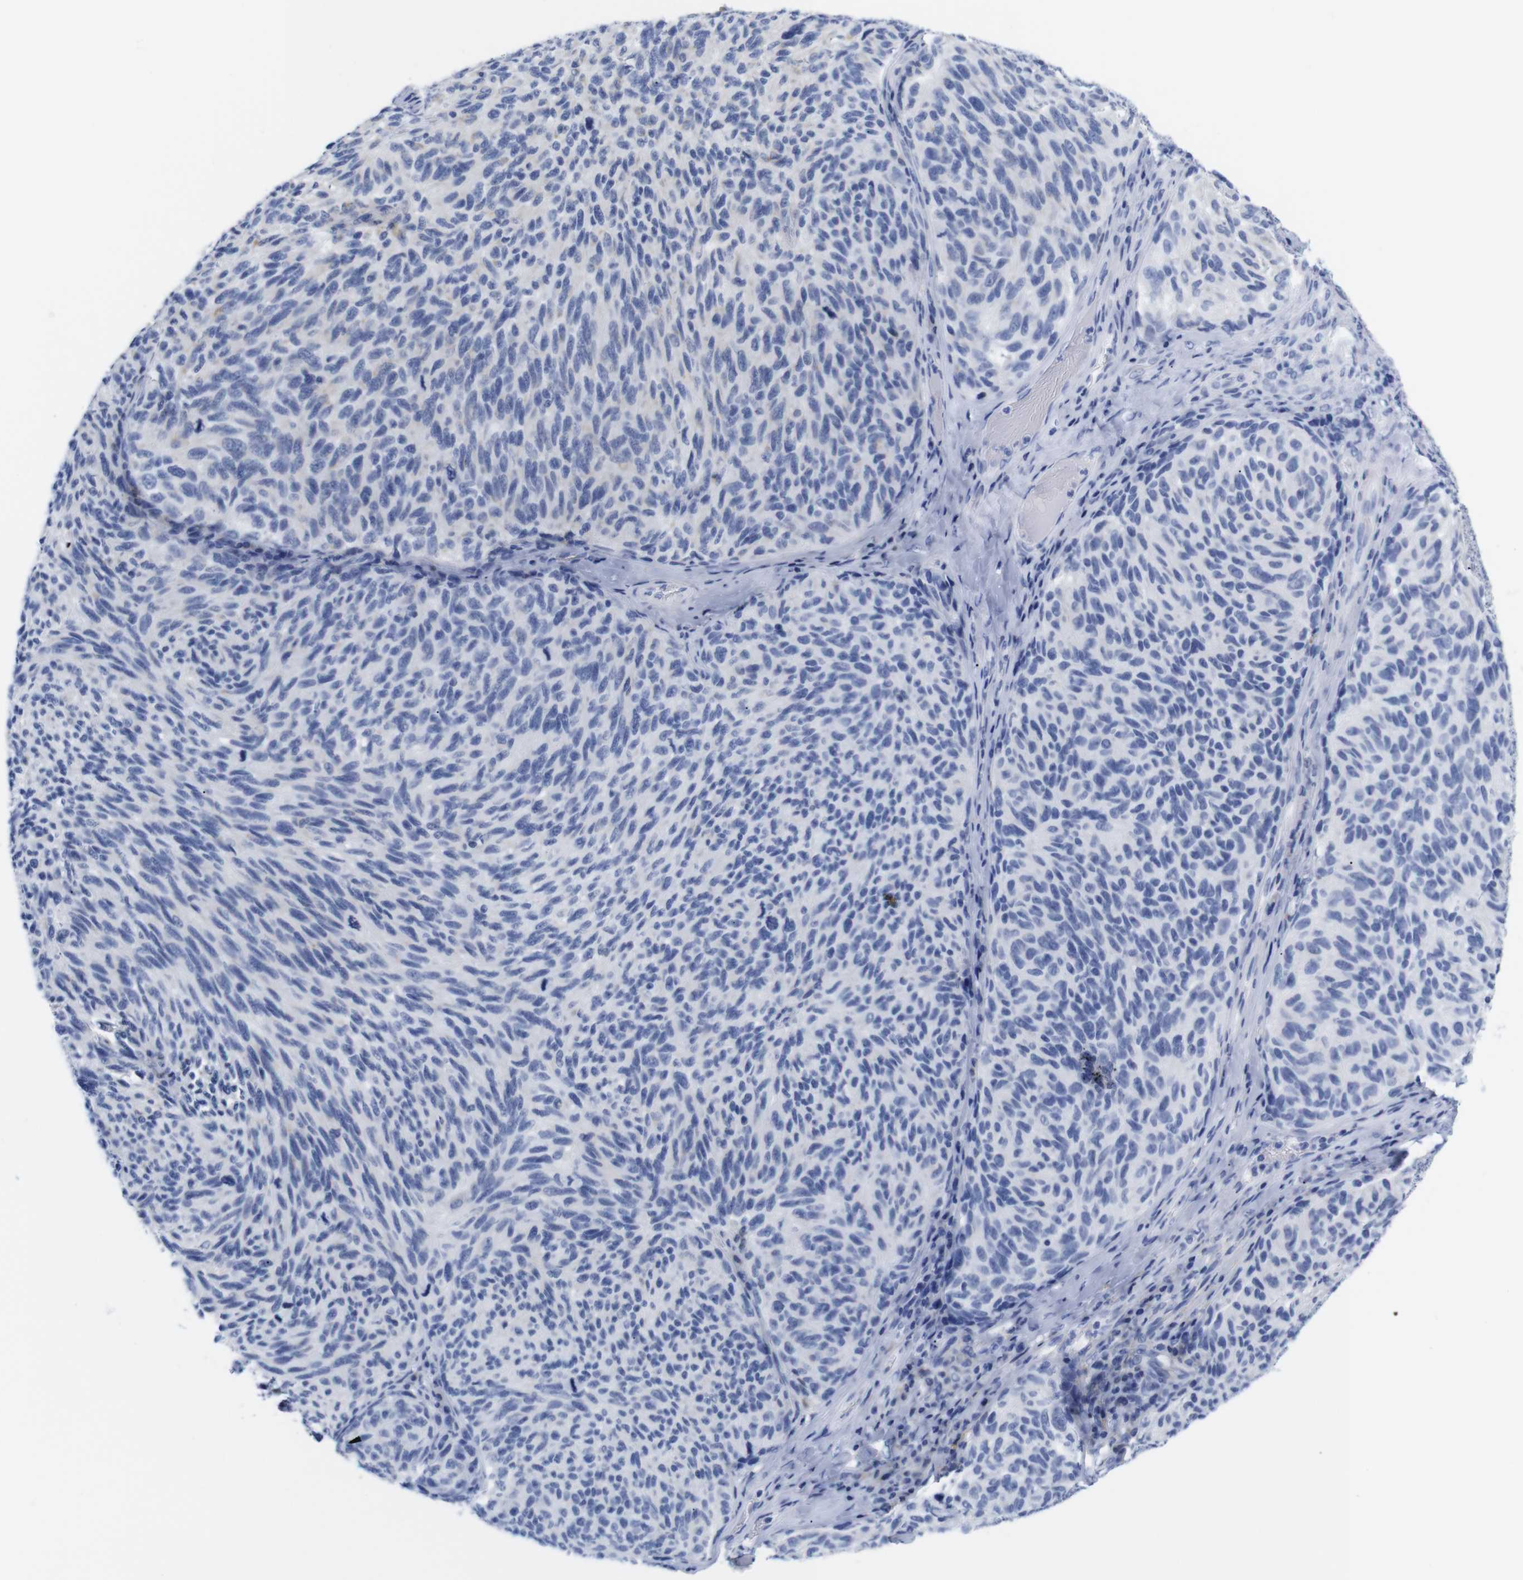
{"staining": {"intensity": "negative", "quantity": "none", "location": "none"}, "tissue": "melanoma", "cell_type": "Tumor cells", "image_type": "cancer", "snomed": [{"axis": "morphology", "description": "Malignant melanoma, NOS"}, {"axis": "topography", "description": "Skin"}], "caption": "Immunohistochemical staining of malignant melanoma exhibits no significant expression in tumor cells.", "gene": "LRRC55", "patient": {"sex": "female", "age": 73}}